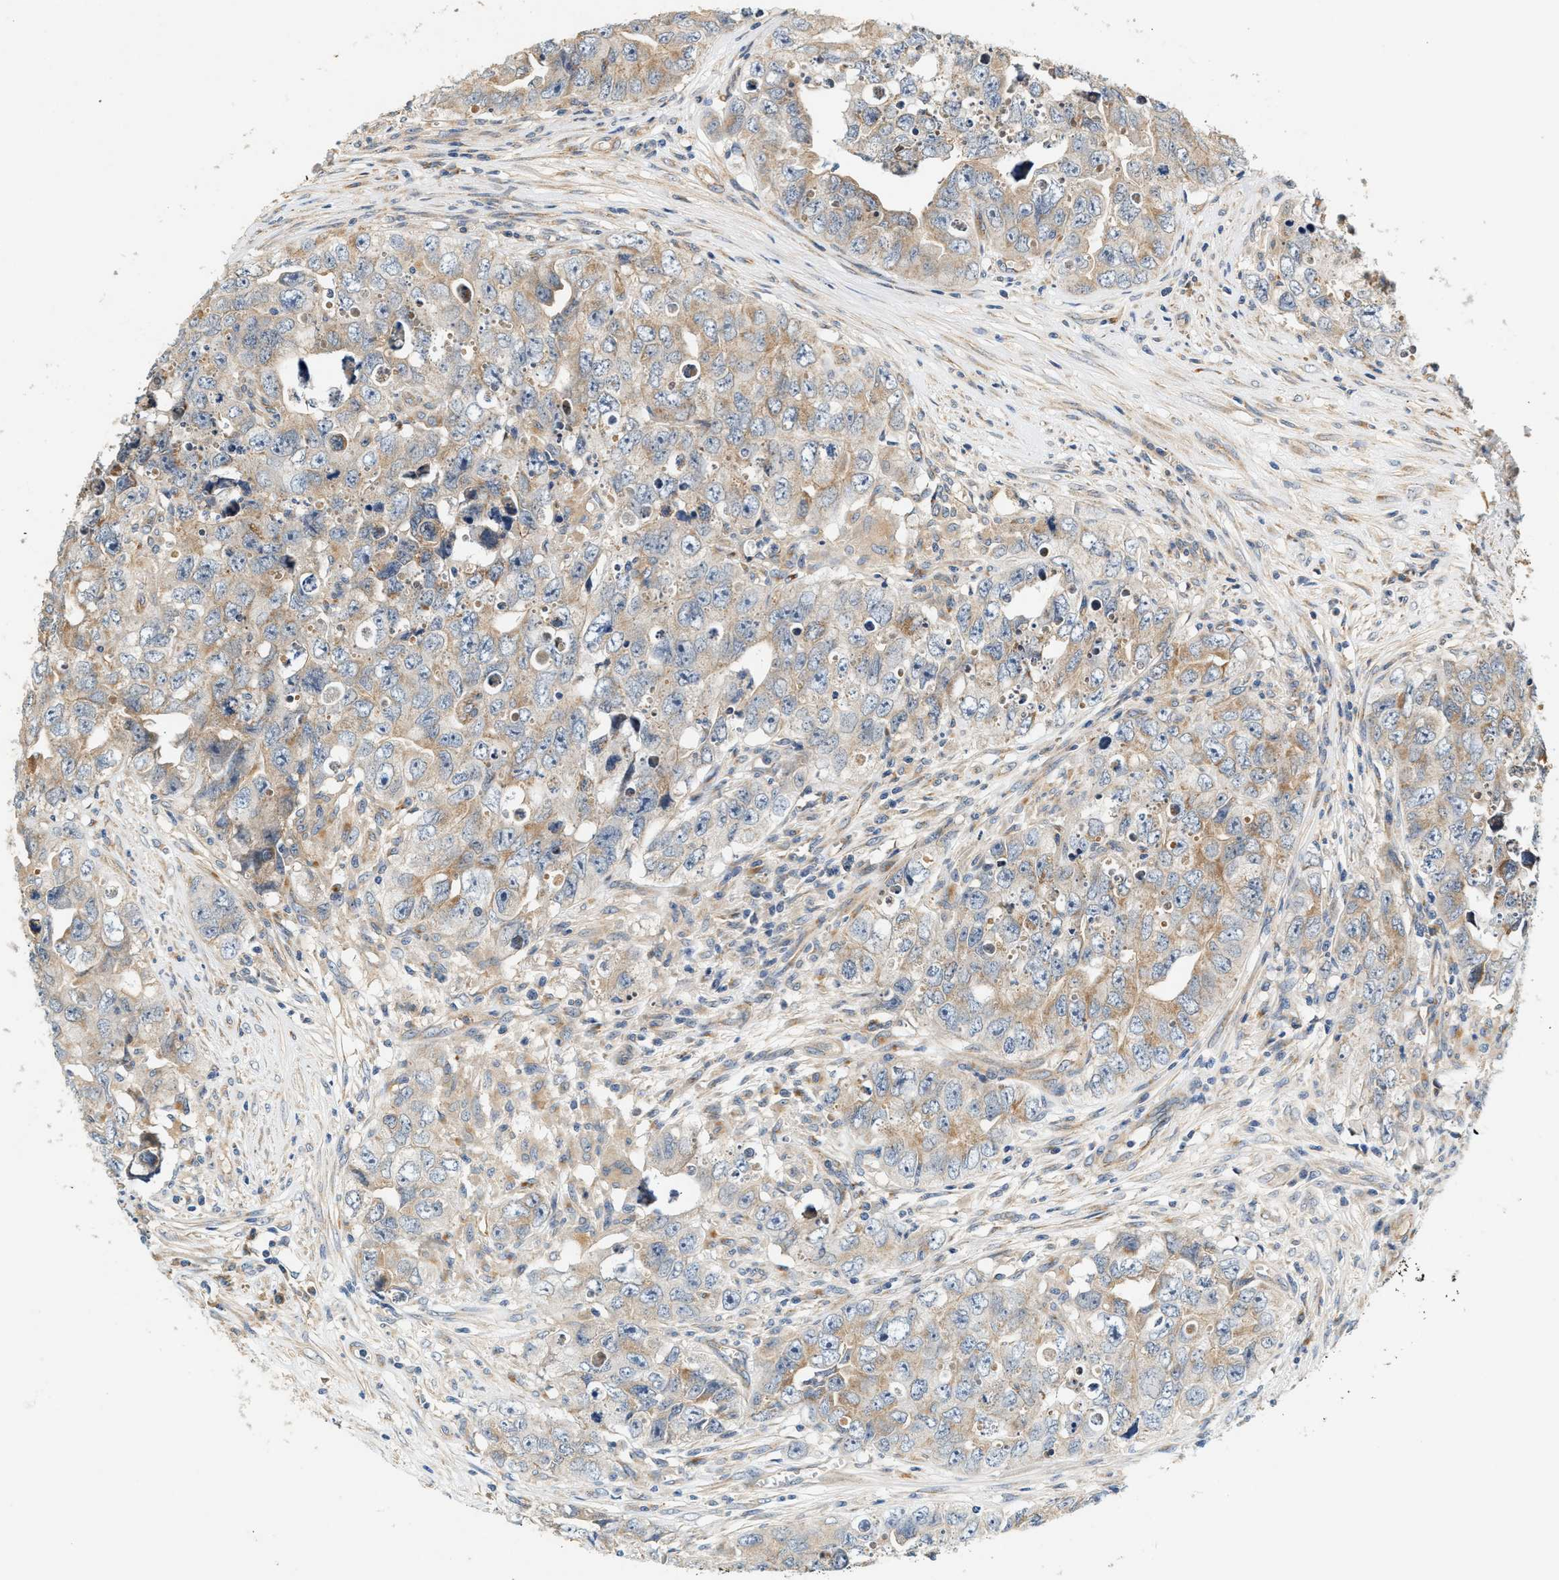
{"staining": {"intensity": "moderate", "quantity": "<25%", "location": "cytoplasmic/membranous"}, "tissue": "testis cancer", "cell_type": "Tumor cells", "image_type": "cancer", "snomed": [{"axis": "morphology", "description": "Seminoma, NOS"}, {"axis": "morphology", "description": "Carcinoma, Embryonal, NOS"}, {"axis": "topography", "description": "Testis"}], "caption": "Immunohistochemical staining of human seminoma (testis) demonstrates low levels of moderate cytoplasmic/membranous positivity in approximately <25% of tumor cells. Nuclei are stained in blue.", "gene": "DUSP10", "patient": {"sex": "male", "age": 43}}